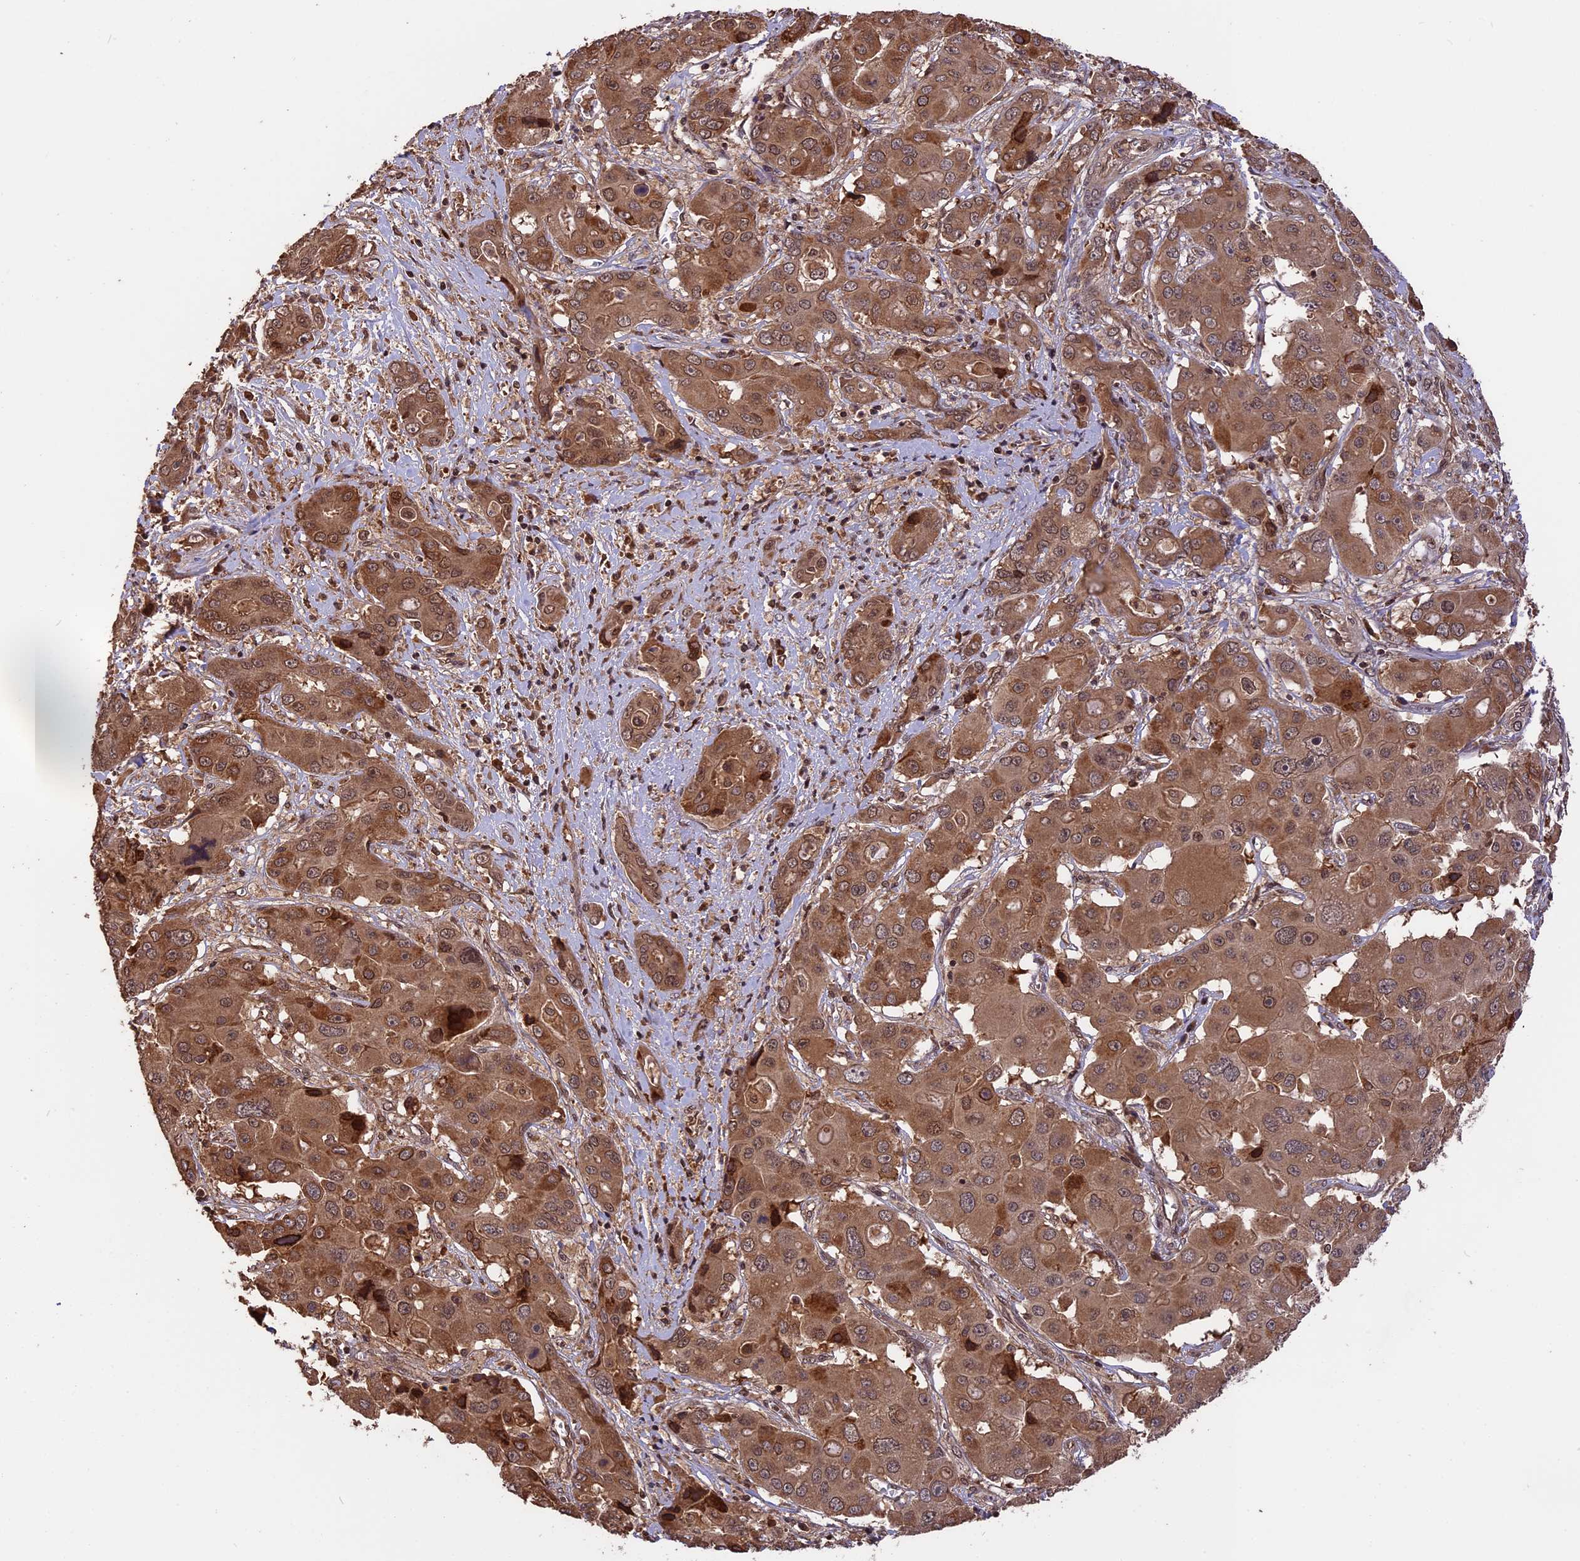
{"staining": {"intensity": "moderate", "quantity": ">75%", "location": "cytoplasmic/membranous"}, "tissue": "liver cancer", "cell_type": "Tumor cells", "image_type": "cancer", "snomed": [{"axis": "morphology", "description": "Cholangiocarcinoma"}, {"axis": "topography", "description": "Liver"}], "caption": "About >75% of tumor cells in human liver cancer (cholangiocarcinoma) reveal moderate cytoplasmic/membranous protein expression as visualized by brown immunohistochemical staining.", "gene": "ESCO1", "patient": {"sex": "male", "age": 67}}